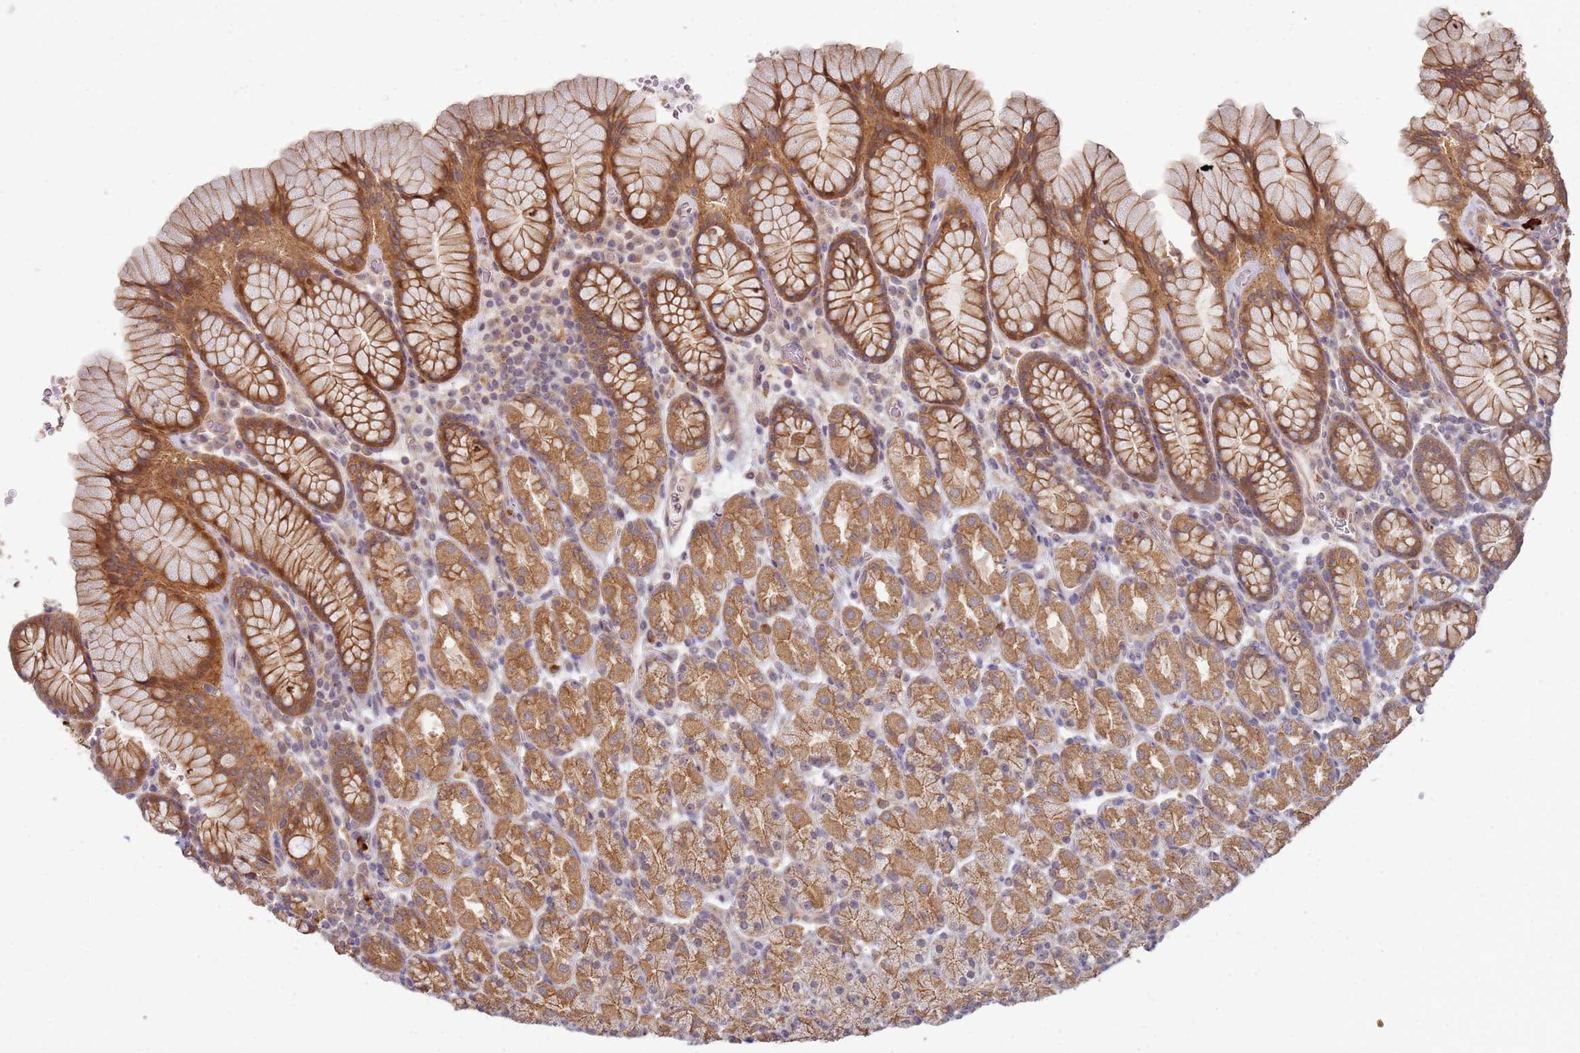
{"staining": {"intensity": "strong", "quantity": ">75%", "location": "cytoplasmic/membranous"}, "tissue": "stomach", "cell_type": "Glandular cells", "image_type": "normal", "snomed": [{"axis": "morphology", "description": "Normal tissue, NOS"}, {"axis": "topography", "description": "Stomach, upper"}, {"axis": "topography", "description": "Stomach"}], "caption": "High-magnification brightfield microscopy of benign stomach stained with DAB (brown) and counterstained with hematoxylin (blue). glandular cells exhibit strong cytoplasmic/membranous expression is identified in approximately>75% of cells. (brown staining indicates protein expression, while blue staining denotes nuclei).", "gene": "MPEG1", "patient": {"sex": "male", "age": 62}}